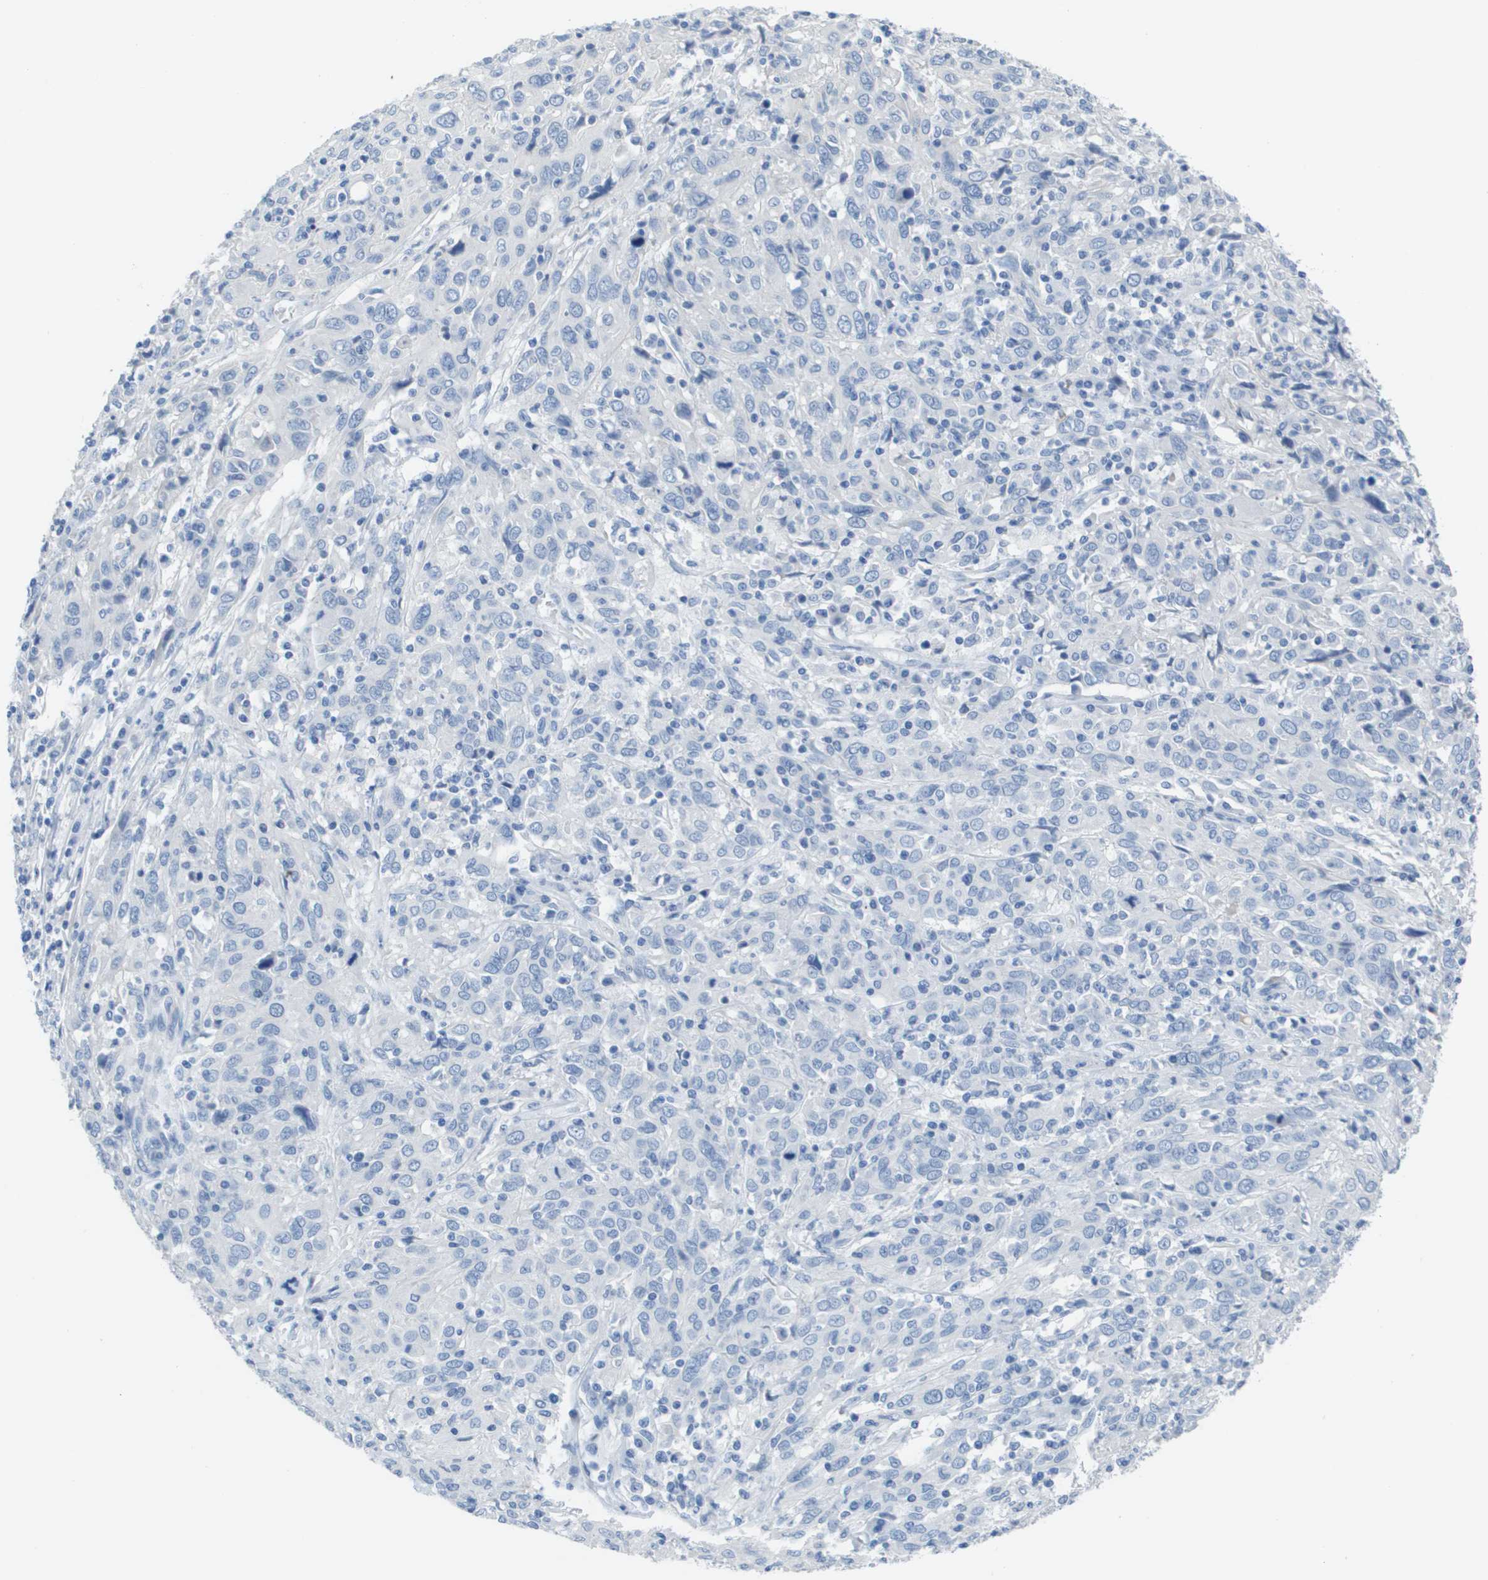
{"staining": {"intensity": "negative", "quantity": "none", "location": "none"}, "tissue": "cervical cancer", "cell_type": "Tumor cells", "image_type": "cancer", "snomed": [{"axis": "morphology", "description": "Squamous cell carcinoma, NOS"}, {"axis": "topography", "description": "Cervix"}], "caption": "An IHC histopathology image of cervical squamous cell carcinoma is shown. There is no staining in tumor cells of cervical squamous cell carcinoma. The staining was performed using DAB (3,3'-diaminobenzidine) to visualize the protein expression in brown, while the nuclei were stained in blue with hematoxylin (Magnification: 20x).", "gene": "NCS1", "patient": {"sex": "female", "age": 46}}